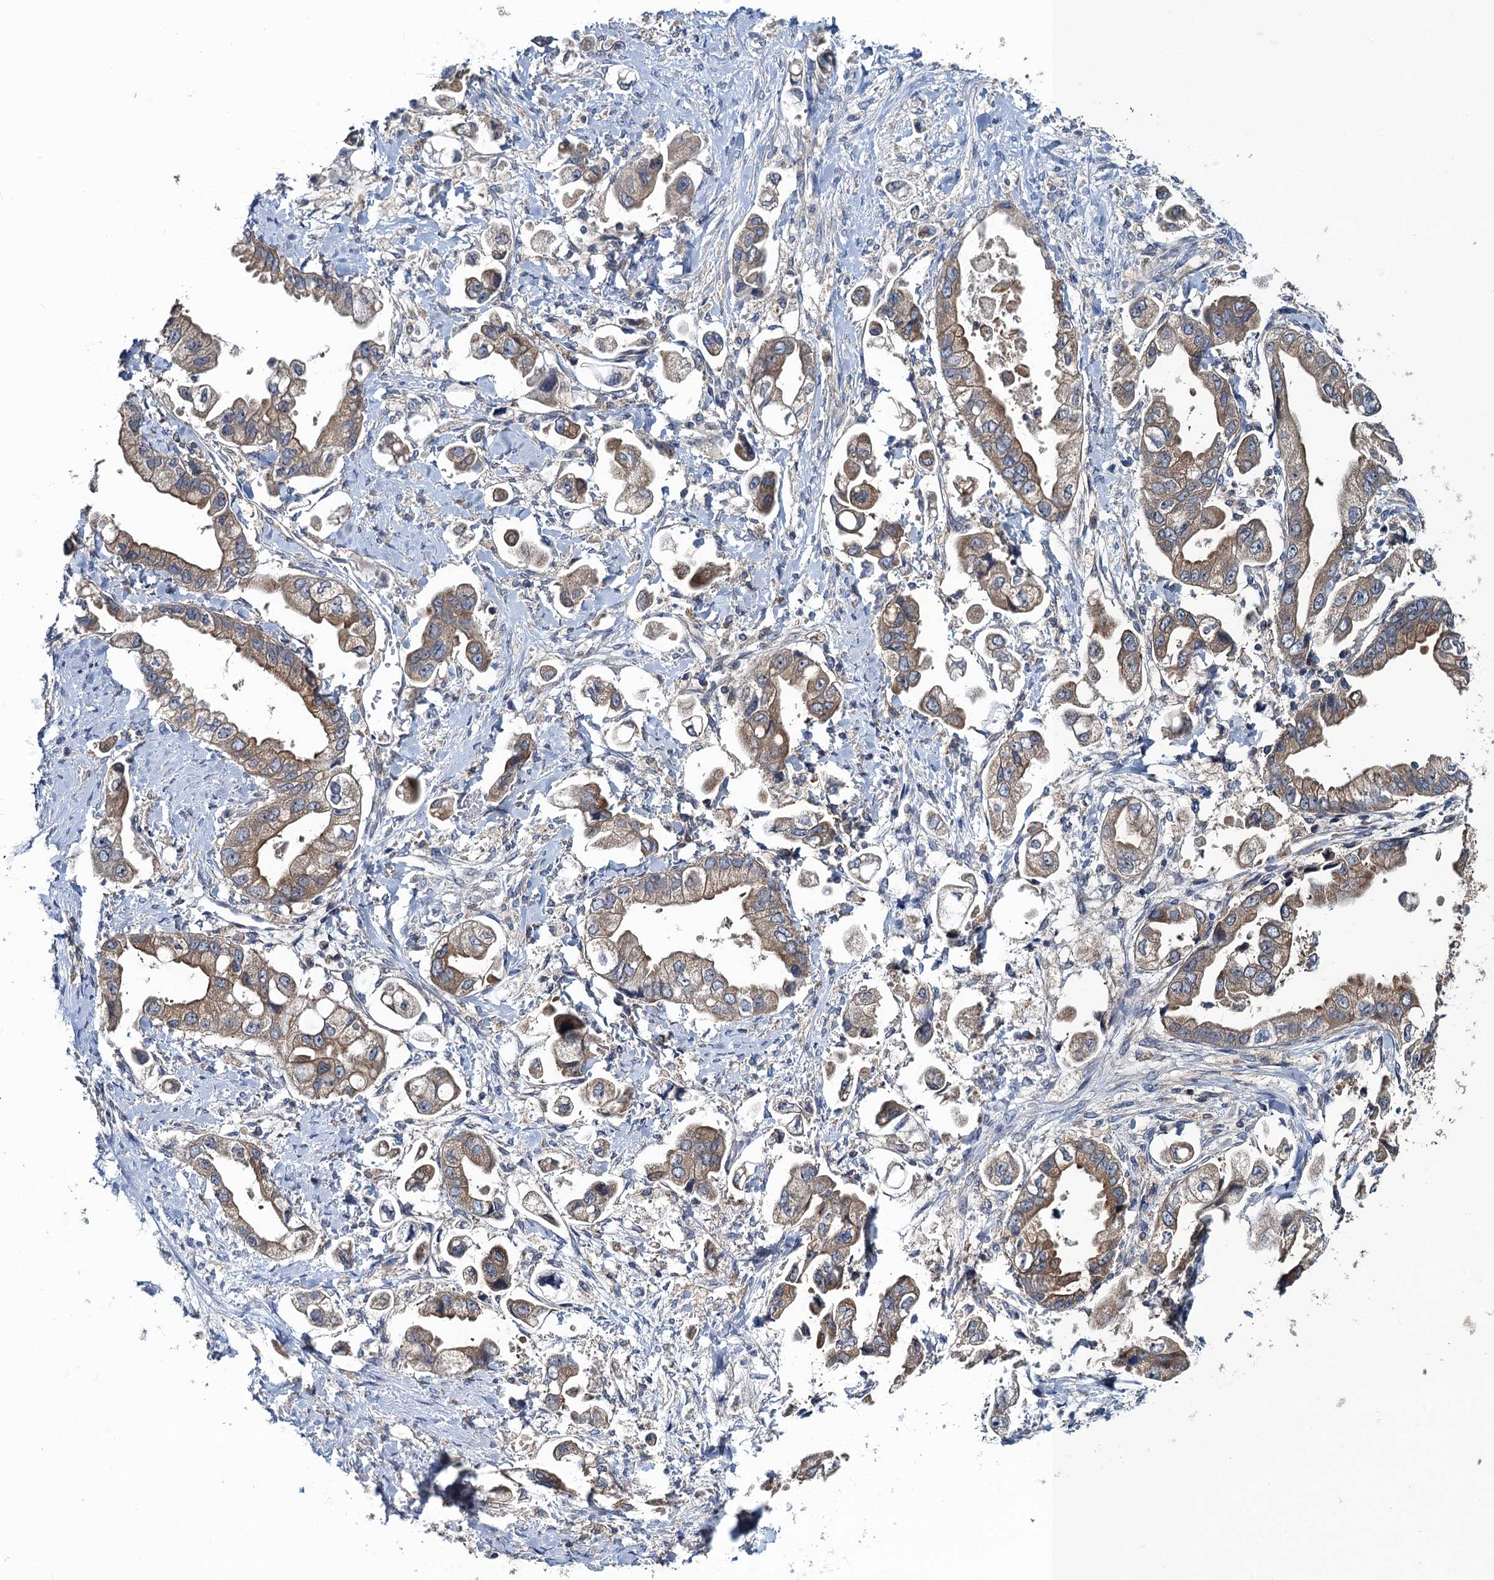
{"staining": {"intensity": "moderate", "quantity": ">75%", "location": "cytoplasmic/membranous"}, "tissue": "stomach cancer", "cell_type": "Tumor cells", "image_type": "cancer", "snomed": [{"axis": "morphology", "description": "Adenocarcinoma, NOS"}, {"axis": "topography", "description": "Stomach"}], "caption": "Human stomach cancer (adenocarcinoma) stained with a protein marker displays moderate staining in tumor cells.", "gene": "SNAP29", "patient": {"sex": "male", "age": 62}}